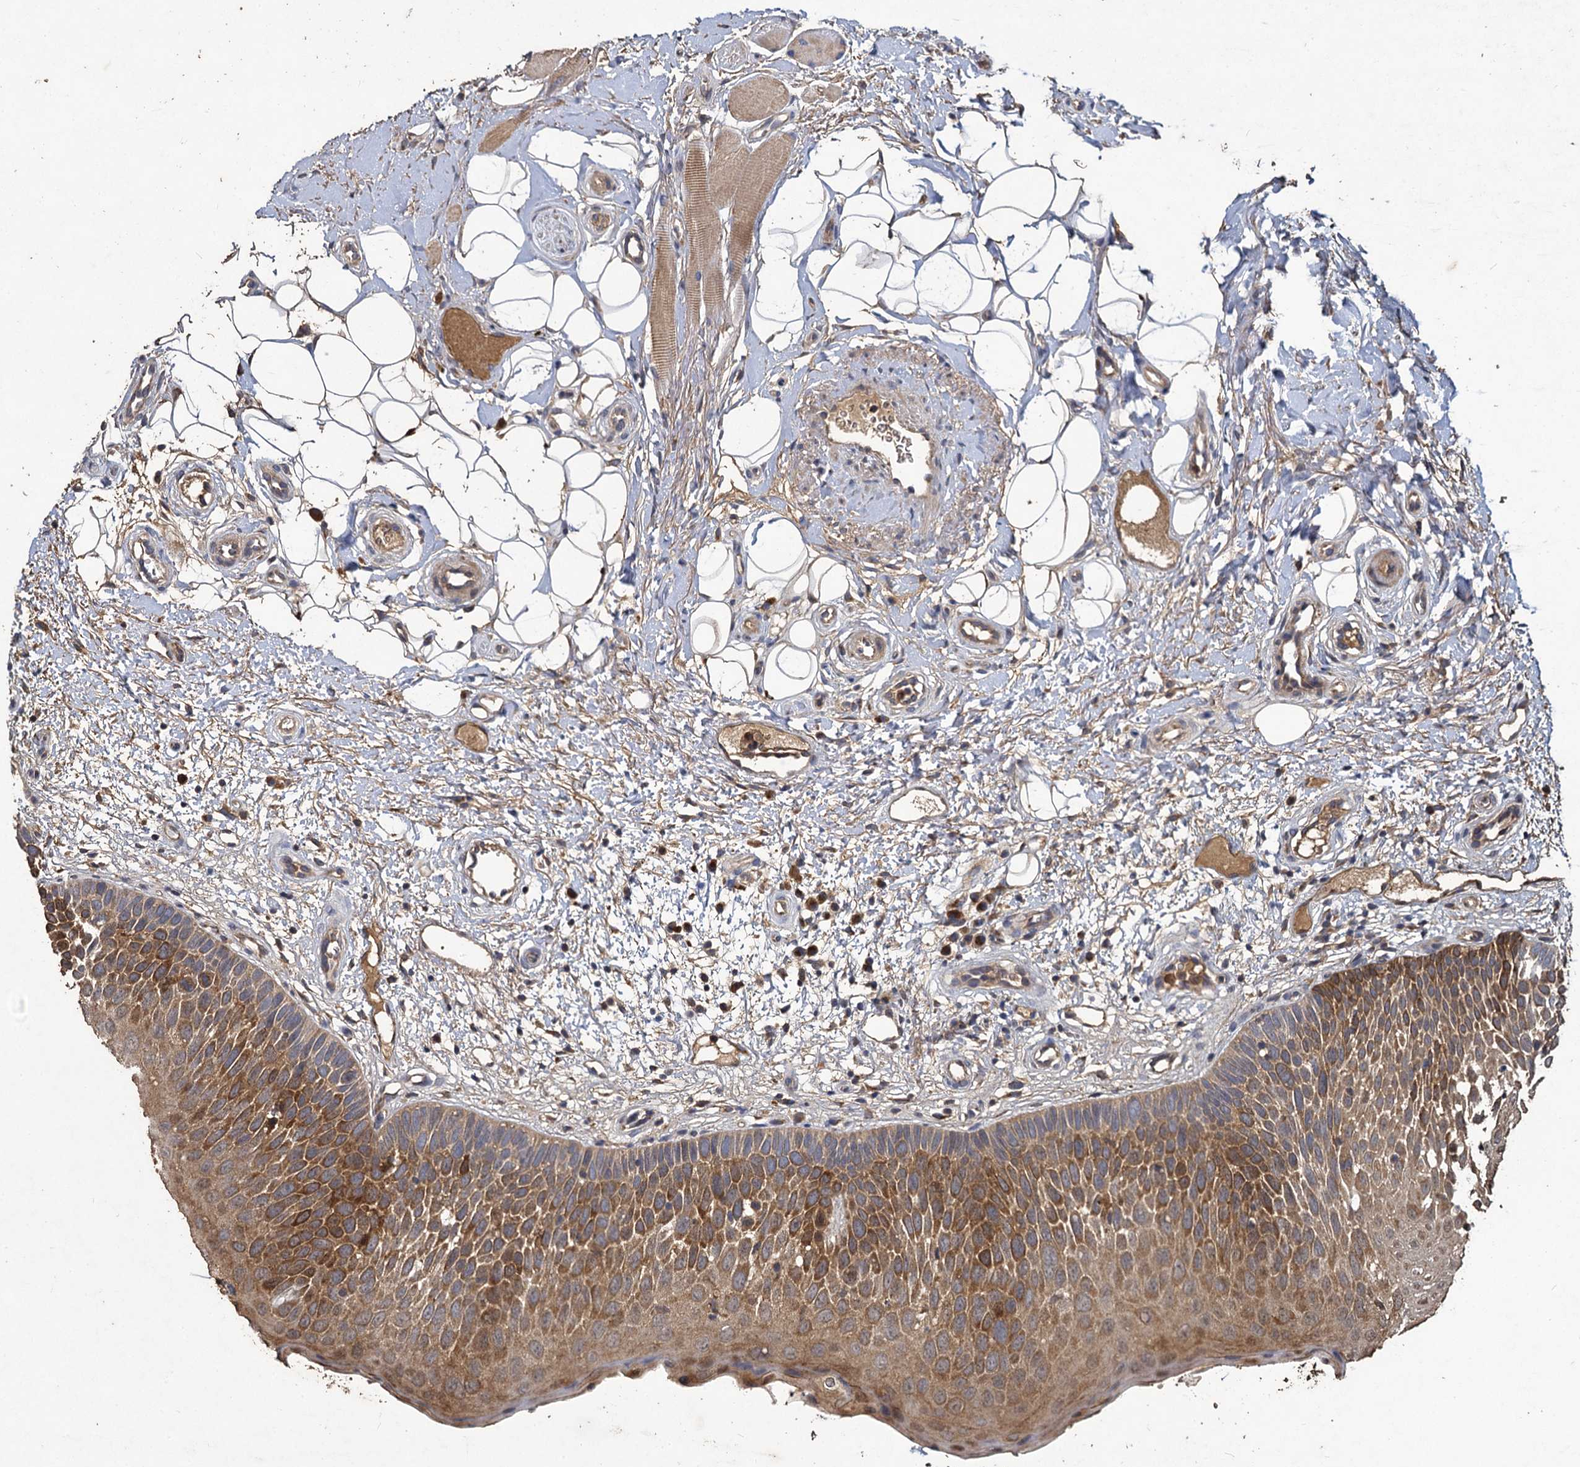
{"staining": {"intensity": "strong", "quantity": ">75%", "location": "cytoplasmic/membranous"}, "tissue": "oral mucosa", "cell_type": "Squamous epithelial cells", "image_type": "normal", "snomed": [{"axis": "morphology", "description": "No evidence of malignacy"}, {"axis": "topography", "description": "Oral tissue"}, {"axis": "topography", "description": "Head-Neck"}], "caption": "Strong cytoplasmic/membranous protein staining is identified in approximately >75% of squamous epithelial cells in oral mucosa. The staining is performed using DAB (3,3'-diaminobenzidine) brown chromogen to label protein expression. The nuclei are counter-stained blue using hematoxylin.", "gene": "GCLC", "patient": {"sex": "male", "age": 68}}